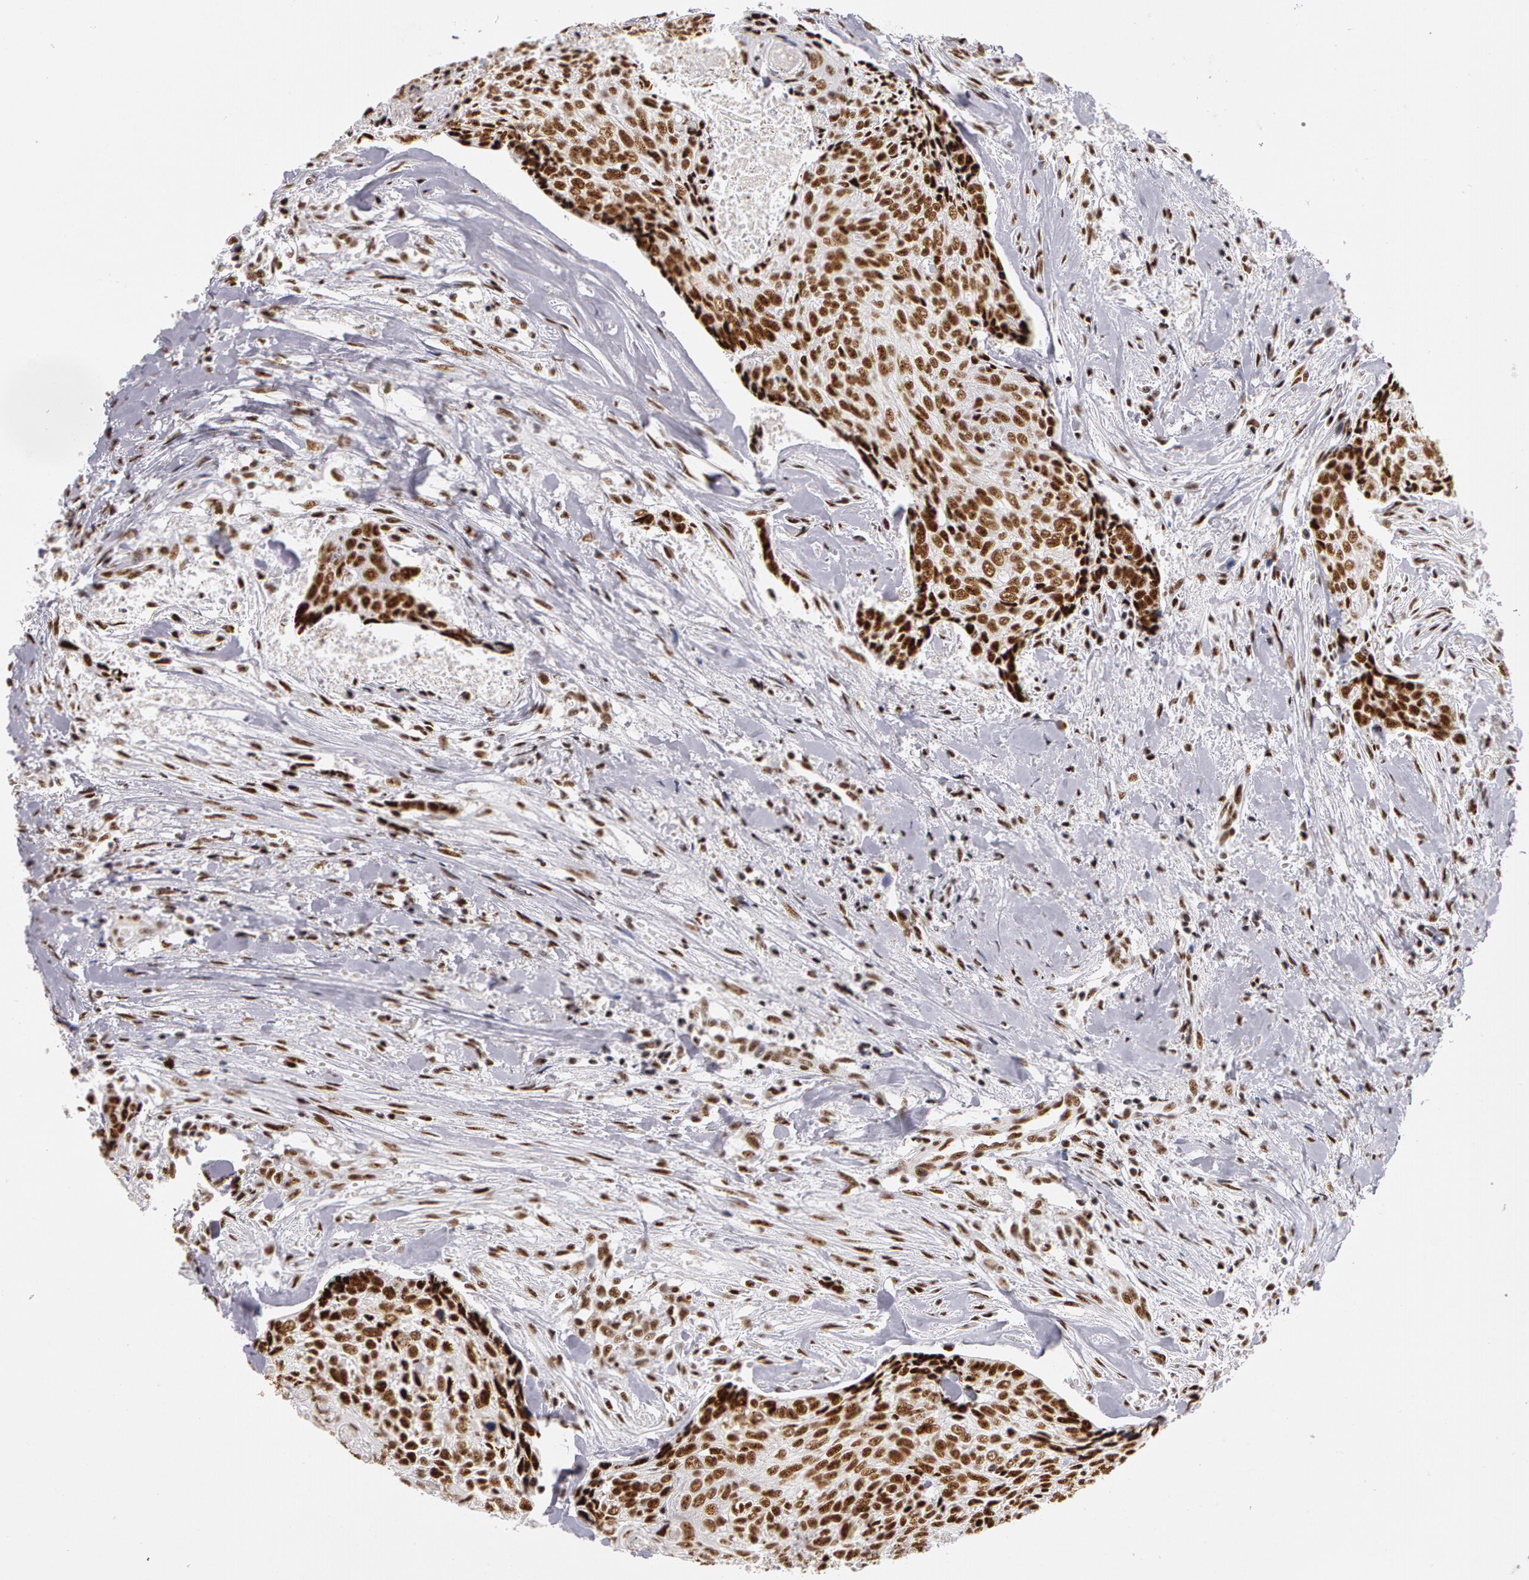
{"staining": {"intensity": "strong", "quantity": ">75%", "location": "nuclear"}, "tissue": "head and neck cancer", "cell_type": "Tumor cells", "image_type": "cancer", "snomed": [{"axis": "morphology", "description": "Squamous cell carcinoma, NOS"}, {"axis": "topography", "description": "Salivary gland"}, {"axis": "topography", "description": "Head-Neck"}], "caption": "This histopathology image shows head and neck cancer stained with IHC to label a protein in brown. The nuclear of tumor cells show strong positivity for the protein. Nuclei are counter-stained blue.", "gene": "PNN", "patient": {"sex": "male", "age": 70}}